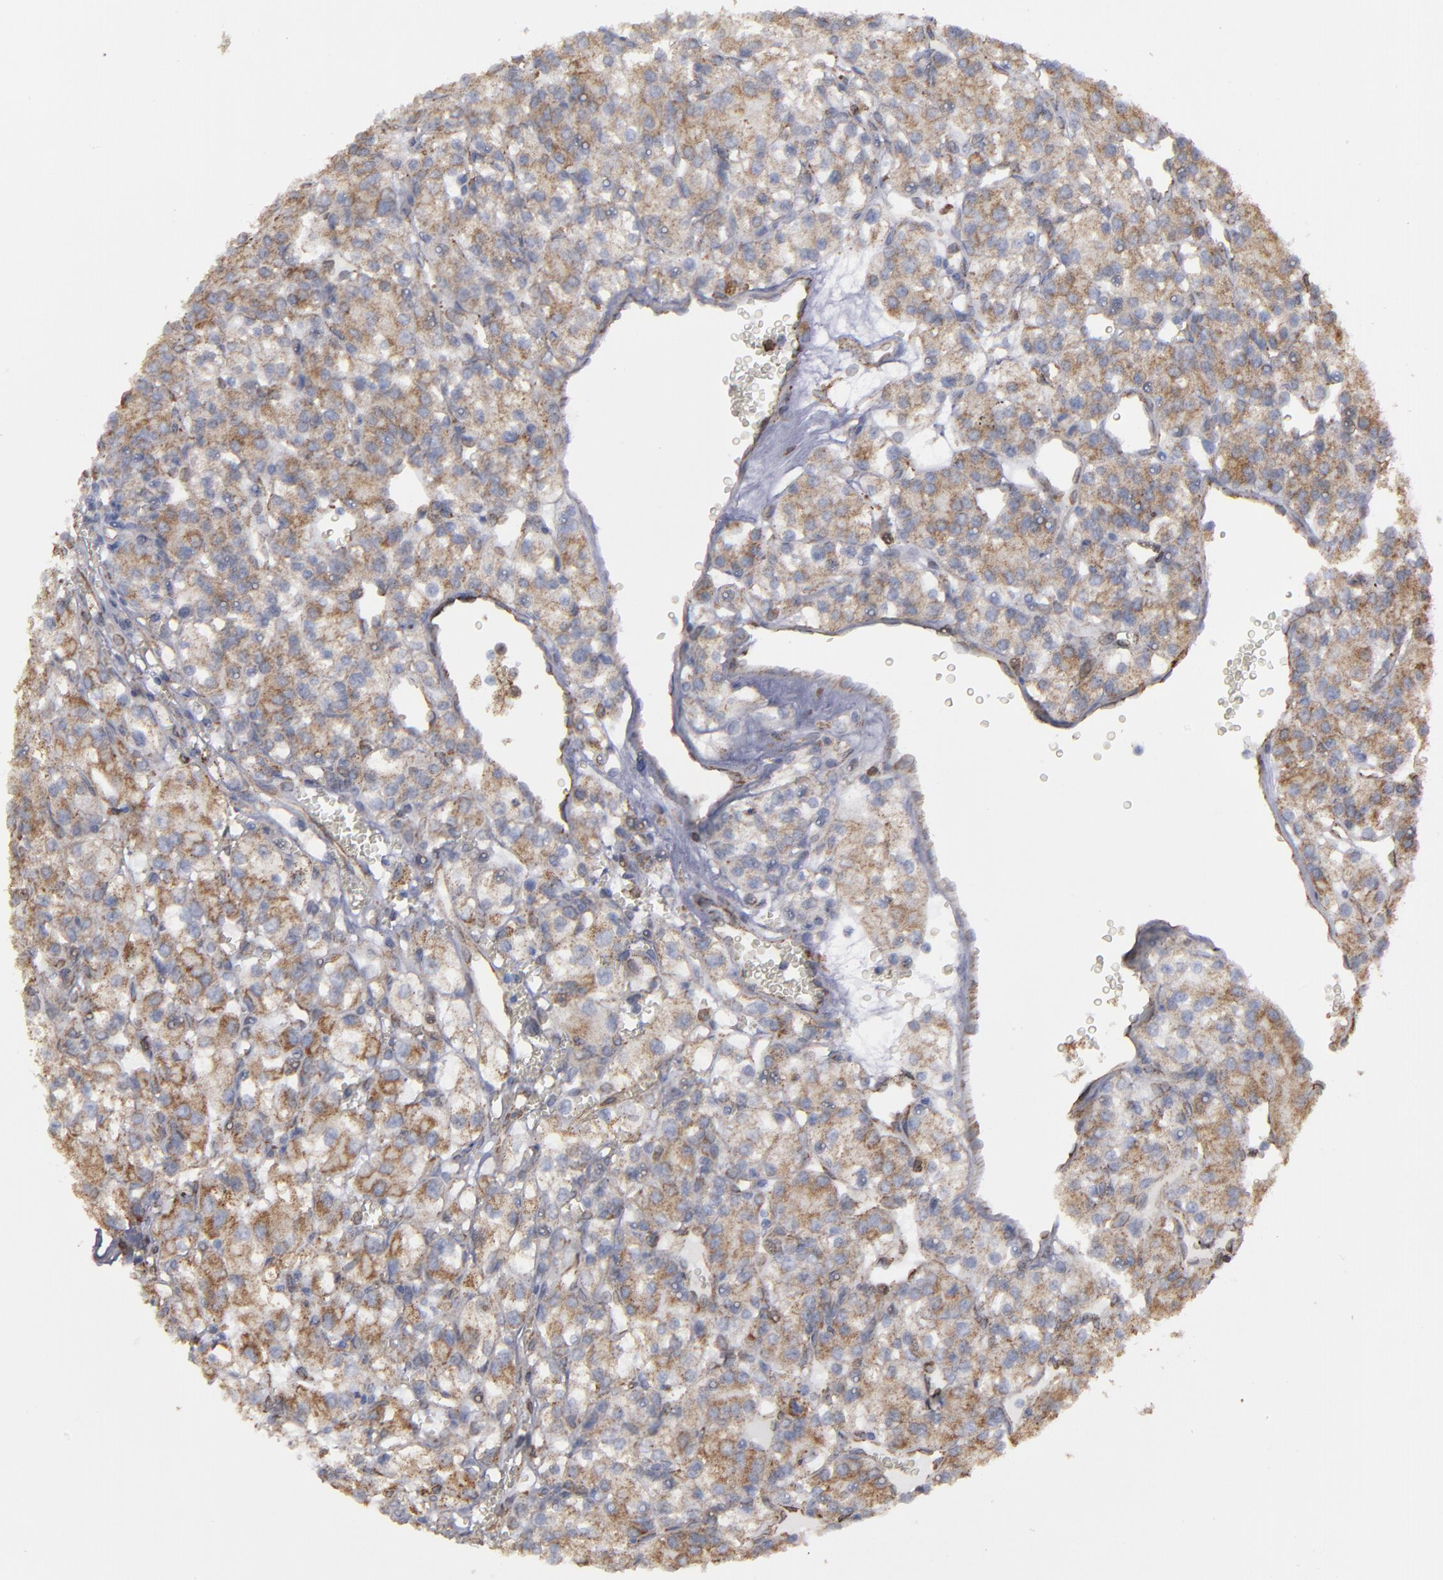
{"staining": {"intensity": "moderate", "quantity": "25%-75%", "location": "cytoplasmic/membranous"}, "tissue": "renal cancer", "cell_type": "Tumor cells", "image_type": "cancer", "snomed": [{"axis": "morphology", "description": "Adenocarcinoma, NOS"}, {"axis": "topography", "description": "Kidney"}], "caption": "Immunohistochemical staining of human renal cancer (adenocarcinoma) displays moderate cytoplasmic/membranous protein positivity in about 25%-75% of tumor cells.", "gene": "ERLIN2", "patient": {"sex": "female", "age": 62}}